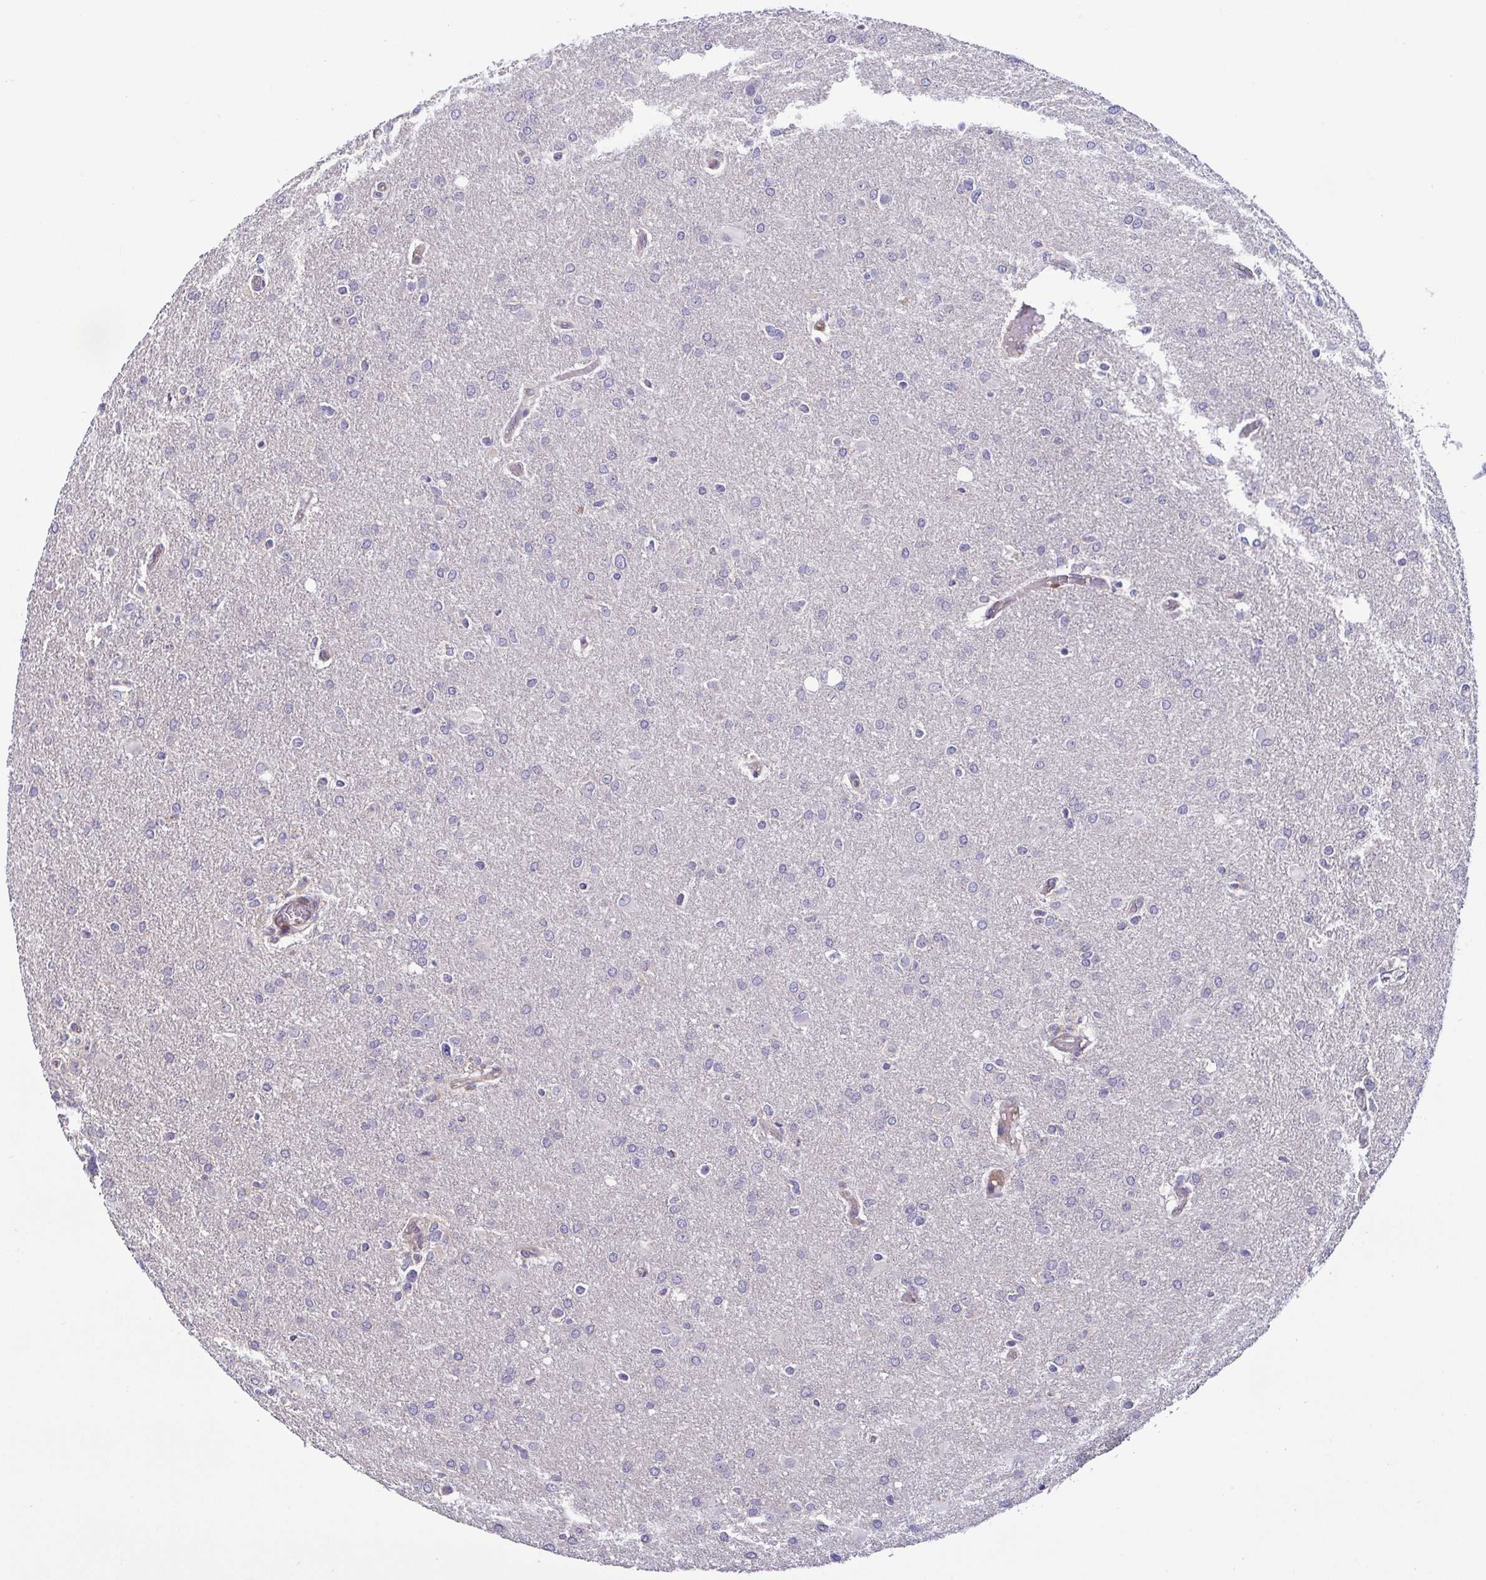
{"staining": {"intensity": "negative", "quantity": "none", "location": "none"}, "tissue": "glioma", "cell_type": "Tumor cells", "image_type": "cancer", "snomed": [{"axis": "morphology", "description": "Glioma, malignant, High grade"}, {"axis": "topography", "description": "Brain"}], "caption": "An immunohistochemistry photomicrograph of glioma is shown. There is no staining in tumor cells of glioma. (Stains: DAB (3,3'-diaminobenzidine) IHC with hematoxylin counter stain, Microscopy: brightfield microscopy at high magnification).", "gene": "OSBPL7", "patient": {"sex": "male", "age": 68}}